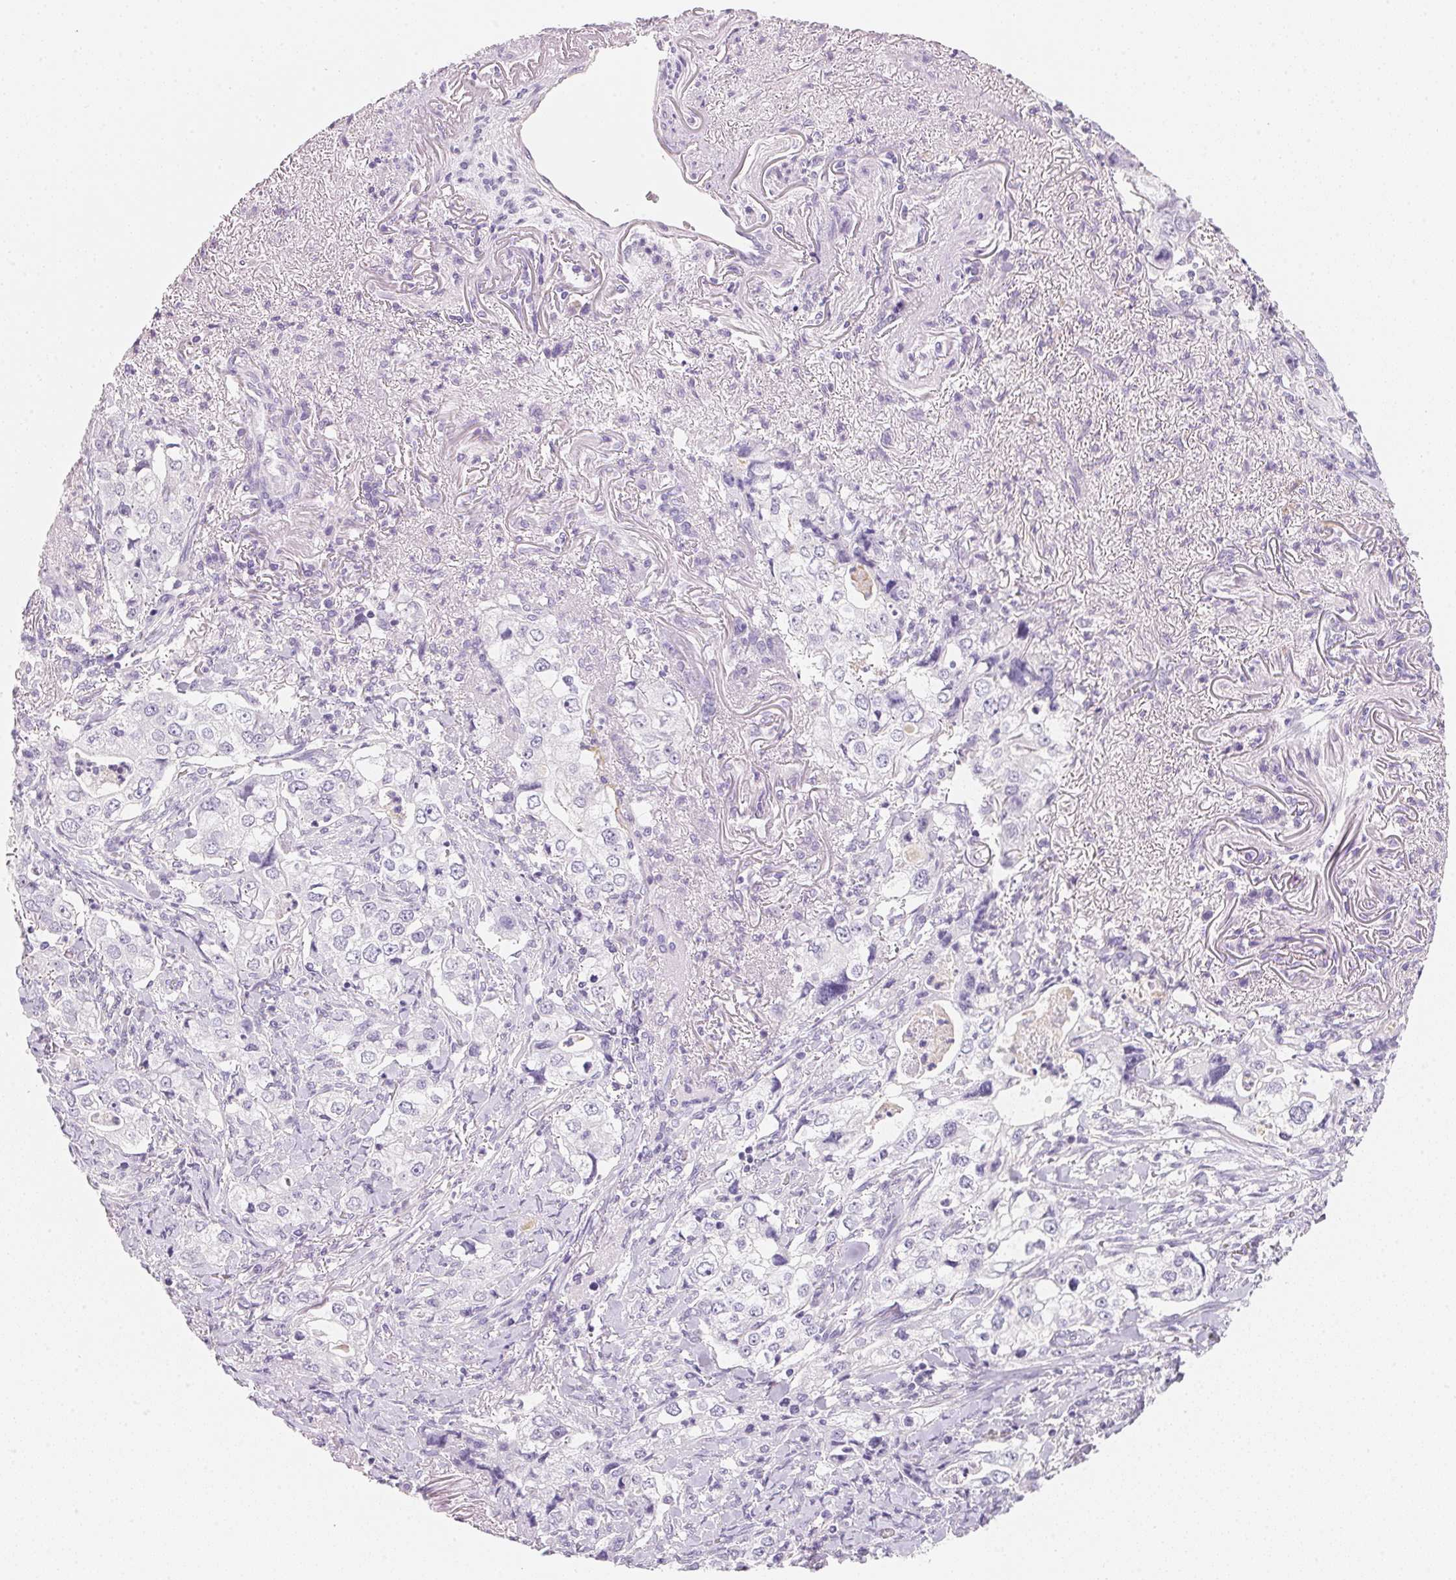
{"staining": {"intensity": "negative", "quantity": "none", "location": "none"}, "tissue": "stomach cancer", "cell_type": "Tumor cells", "image_type": "cancer", "snomed": [{"axis": "morphology", "description": "Adenocarcinoma, NOS"}, {"axis": "topography", "description": "Stomach, upper"}], "caption": "High power microscopy image of an IHC photomicrograph of adenocarcinoma (stomach), revealing no significant positivity in tumor cells.", "gene": "ACP3", "patient": {"sex": "male", "age": 75}}